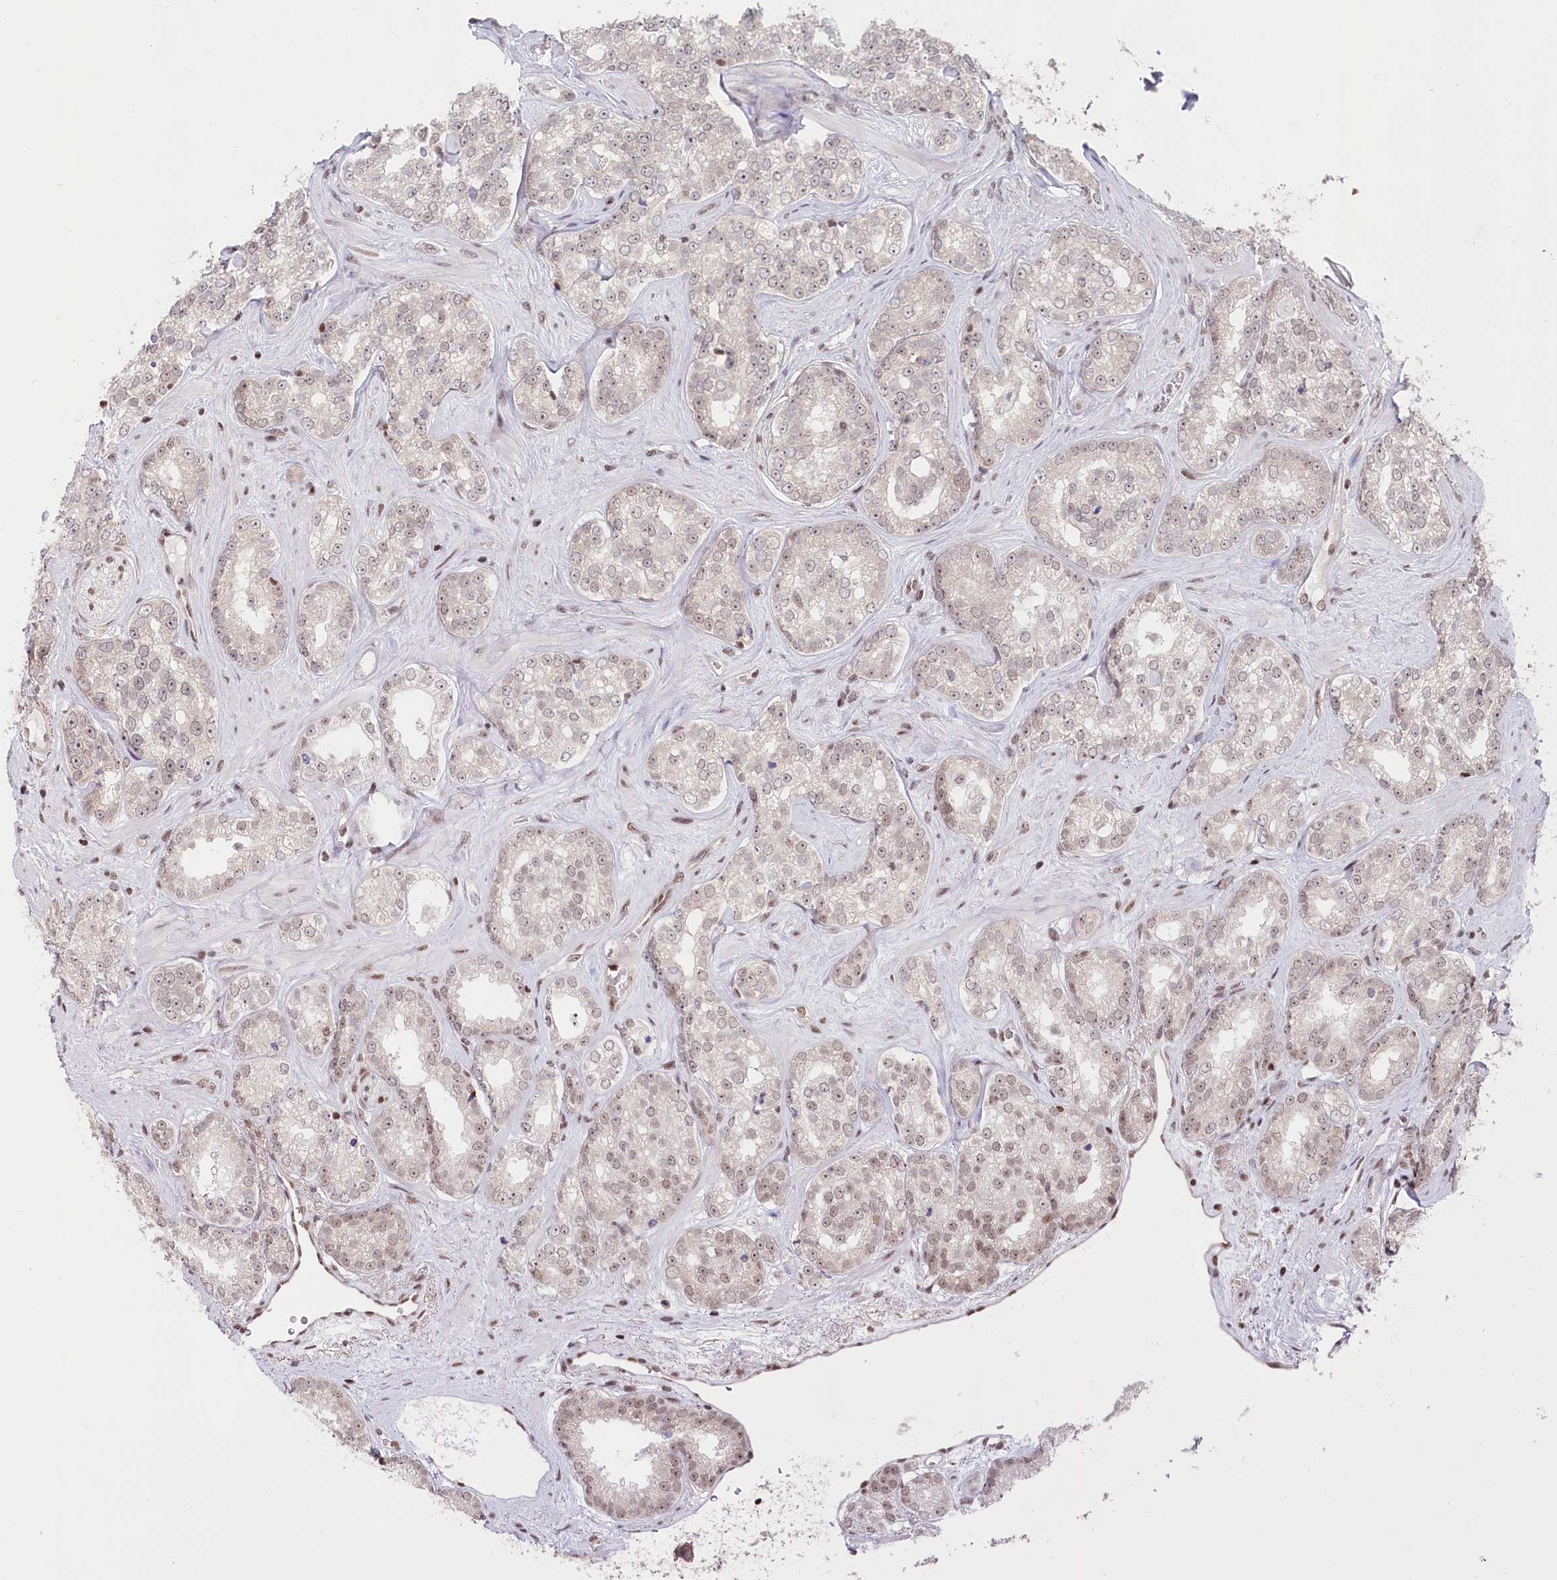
{"staining": {"intensity": "weak", "quantity": "<25%", "location": "nuclear"}, "tissue": "prostate cancer", "cell_type": "Tumor cells", "image_type": "cancer", "snomed": [{"axis": "morphology", "description": "Normal tissue, NOS"}, {"axis": "morphology", "description": "Adenocarcinoma, High grade"}, {"axis": "topography", "description": "Prostate"}], "caption": "Immunohistochemistry (IHC) histopathology image of human prostate cancer (high-grade adenocarcinoma) stained for a protein (brown), which exhibits no expression in tumor cells.", "gene": "CGGBP1", "patient": {"sex": "male", "age": 83}}